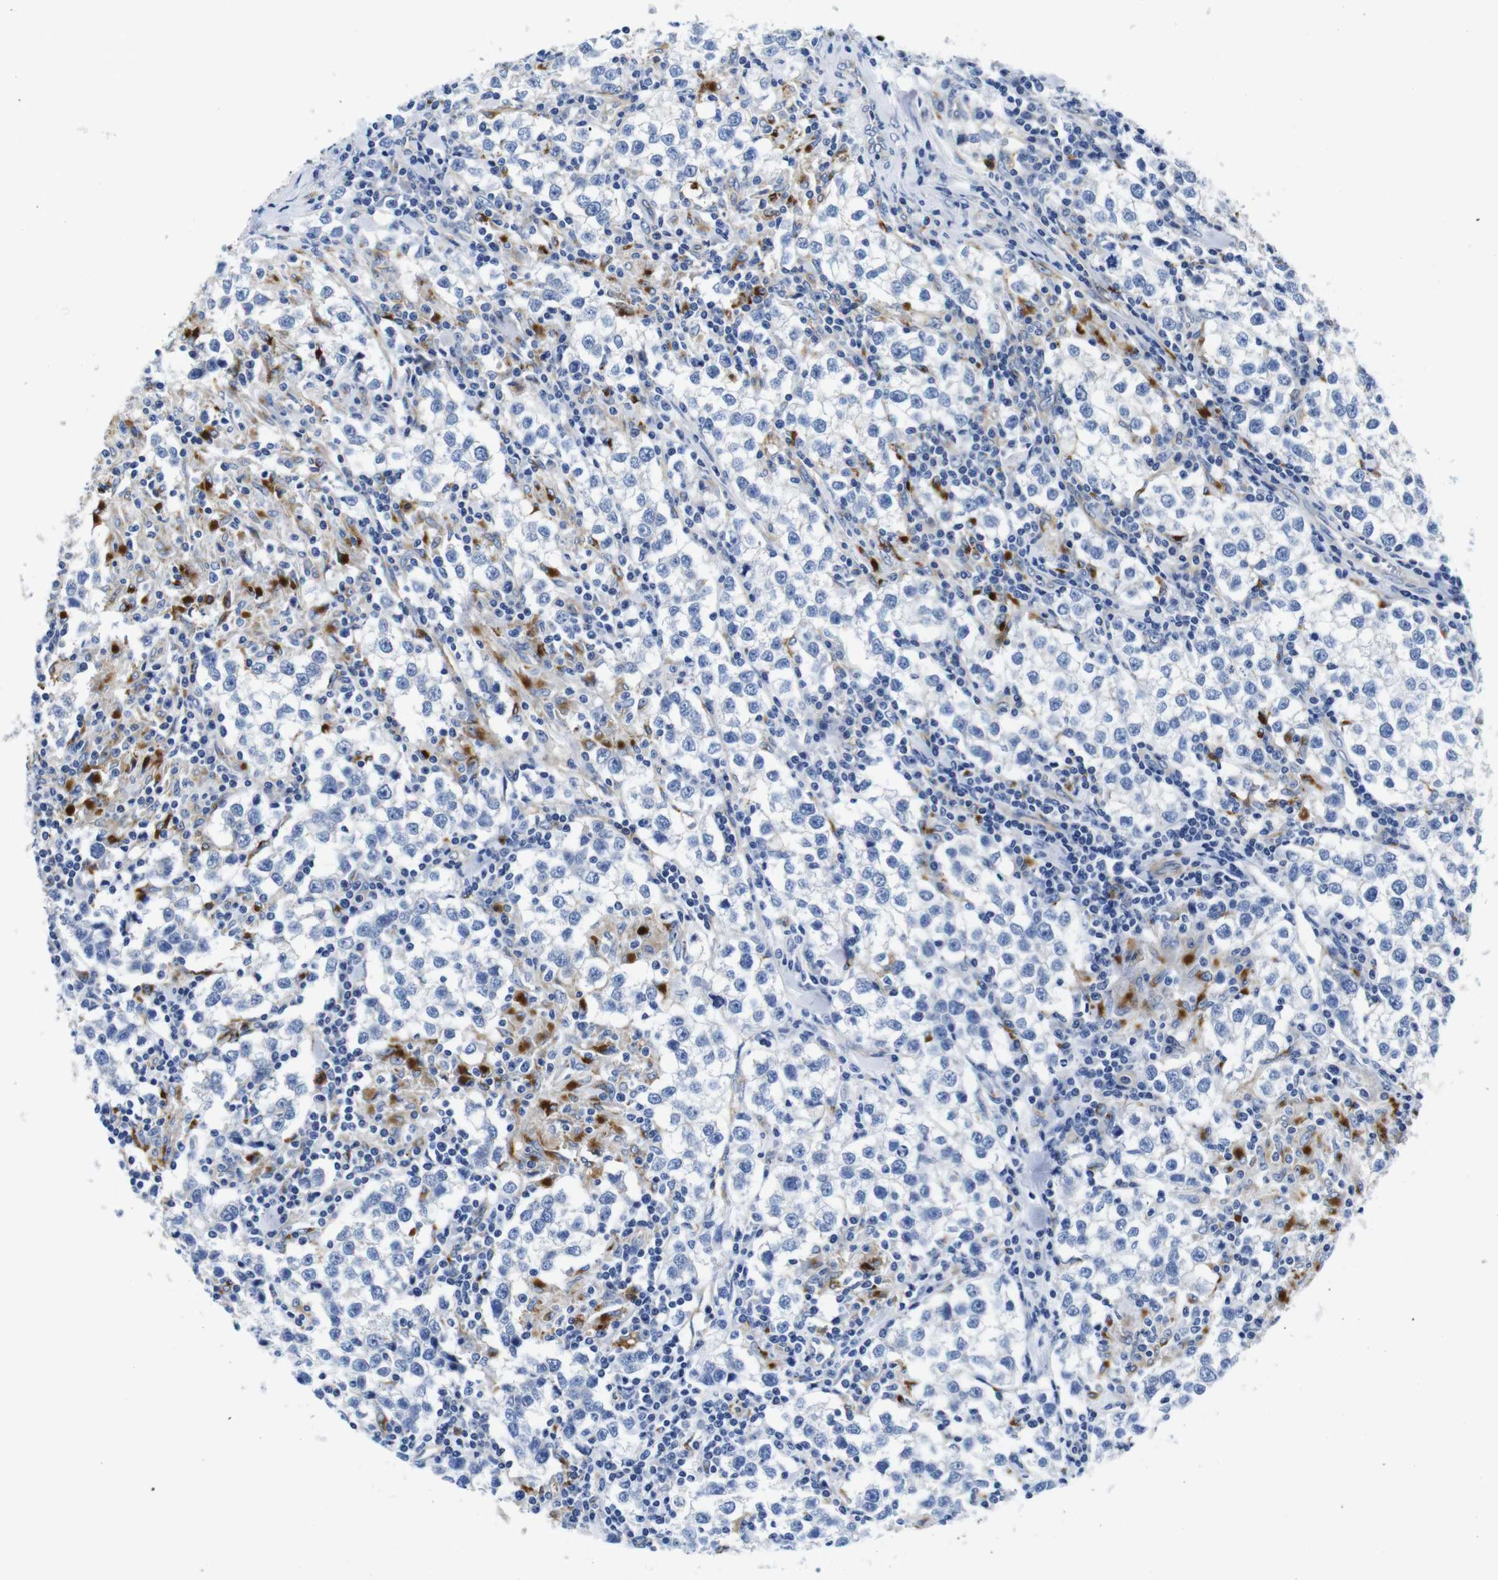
{"staining": {"intensity": "negative", "quantity": "none", "location": "none"}, "tissue": "testis cancer", "cell_type": "Tumor cells", "image_type": "cancer", "snomed": [{"axis": "morphology", "description": "Seminoma, NOS"}, {"axis": "morphology", "description": "Carcinoma, Embryonal, NOS"}, {"axis": "topography", "description": "Testis"}], "caption": "Human testis cancer (embryonal carcinoma) stained for a protein using immunohistochemistry (IHC) displays no positivity in tumor cells.", "gene": "GIMAP2", "patient": {"sex": "male", "age": 36}}